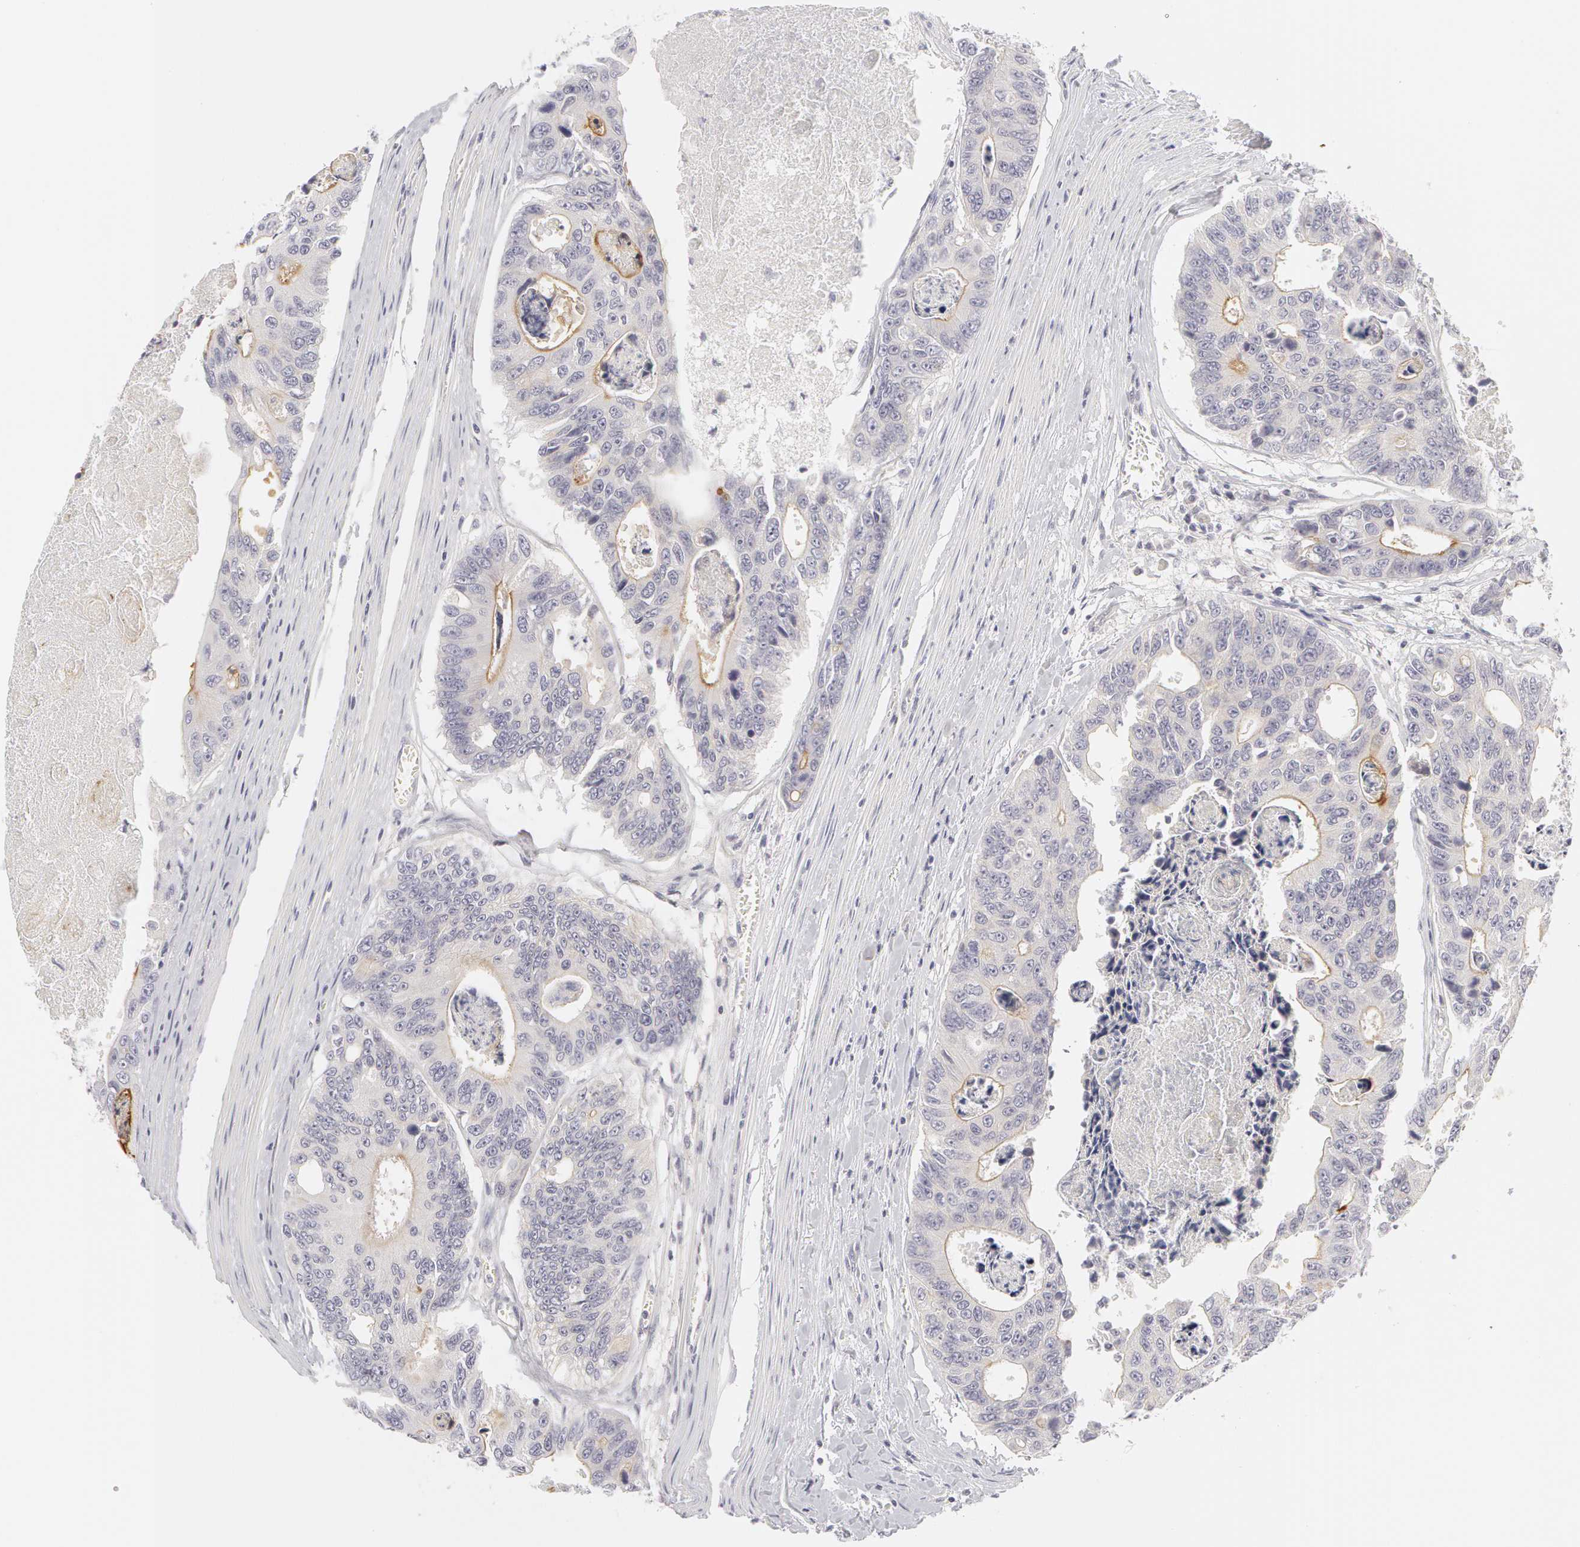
{"staining": {"intensity": "moderate", "quantity": ">75%", "location": "cytoplasmic/membranous"}, "tissue": "colorectal cancer", "cell_type": "Tumor cells", "image_type": "cancer", "snomed": [{"axis": "morphology", "description": "Adenocarcinoma, NOS"}, {"axis": "topography", "description": "Colon"}], "caption": "A high-resolution photomicrograph shows immunohistochemistry staining of colorectal cancer, which exhibits moderate cytoplasmic/membranous staining in about >75% of tumor cells. (Stains: DAB (3,3'-diaminobenzidine) in brown, nuclei in blue, Microscopy: brightfield microscopy at high magnification).", "gene": "ABCB1", "patient": {"sex": "female", "age": 86}}